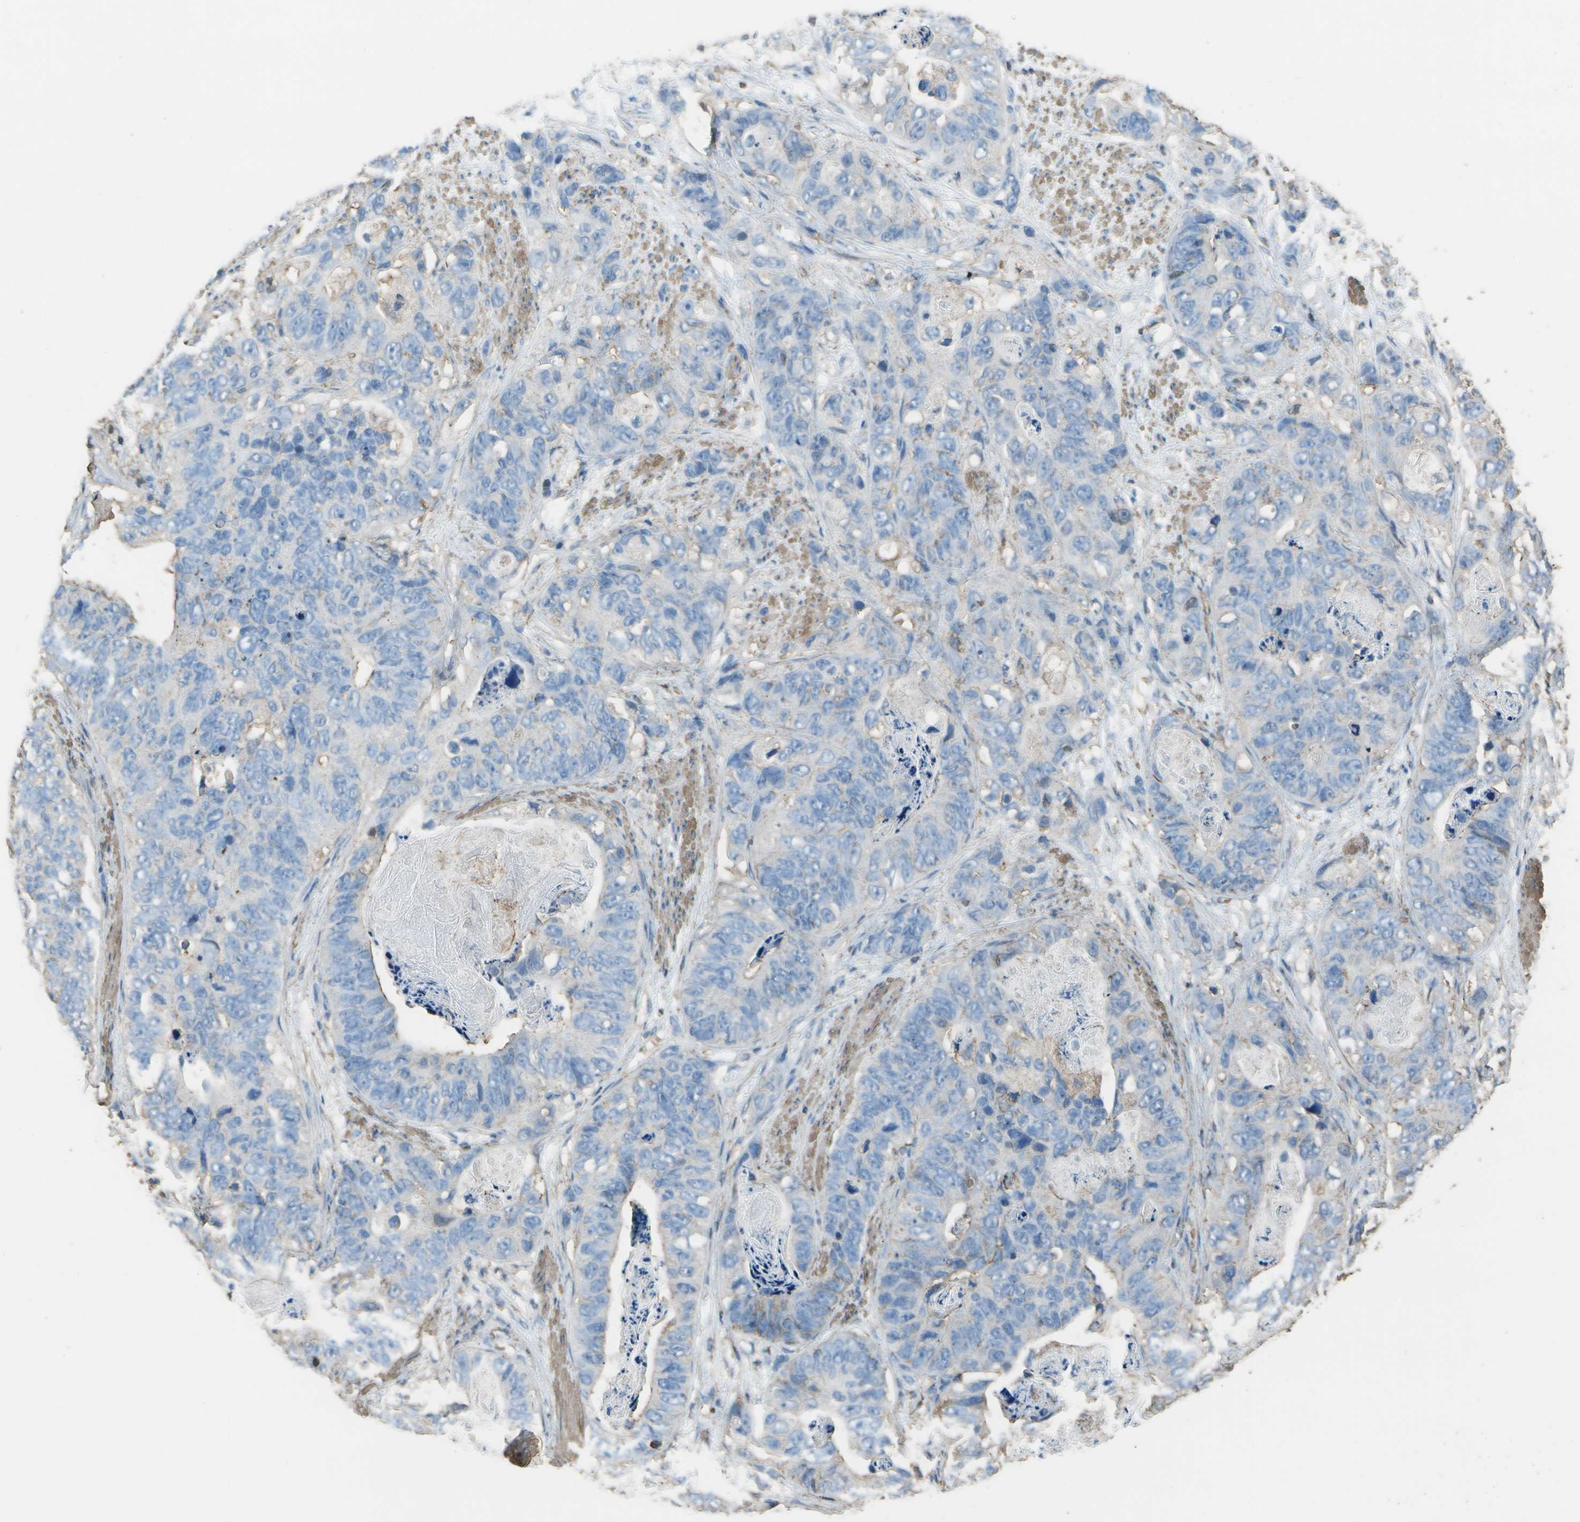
{"staining": {"intensity": "negative", "quantity": "none", "location": "none"}, "tissue": "stomach cancer", "cell_type": "Tumor cells", "image_type": "cancer", "snomed": [{"axis": "morphology", "description": "Adenocarcinoma, NOS"}, {"axis": "topography", "description": "Stomach"}], "caption": "Histopathology image shows no protein positivity in tumor cells of stomach cancer (adenocarcinoma) tissue. (Immunohistochemistry, brightfield microscopy, high magnification).", "gene": "CYP4F11", "patient": {"sex": "female", "age": 89}}